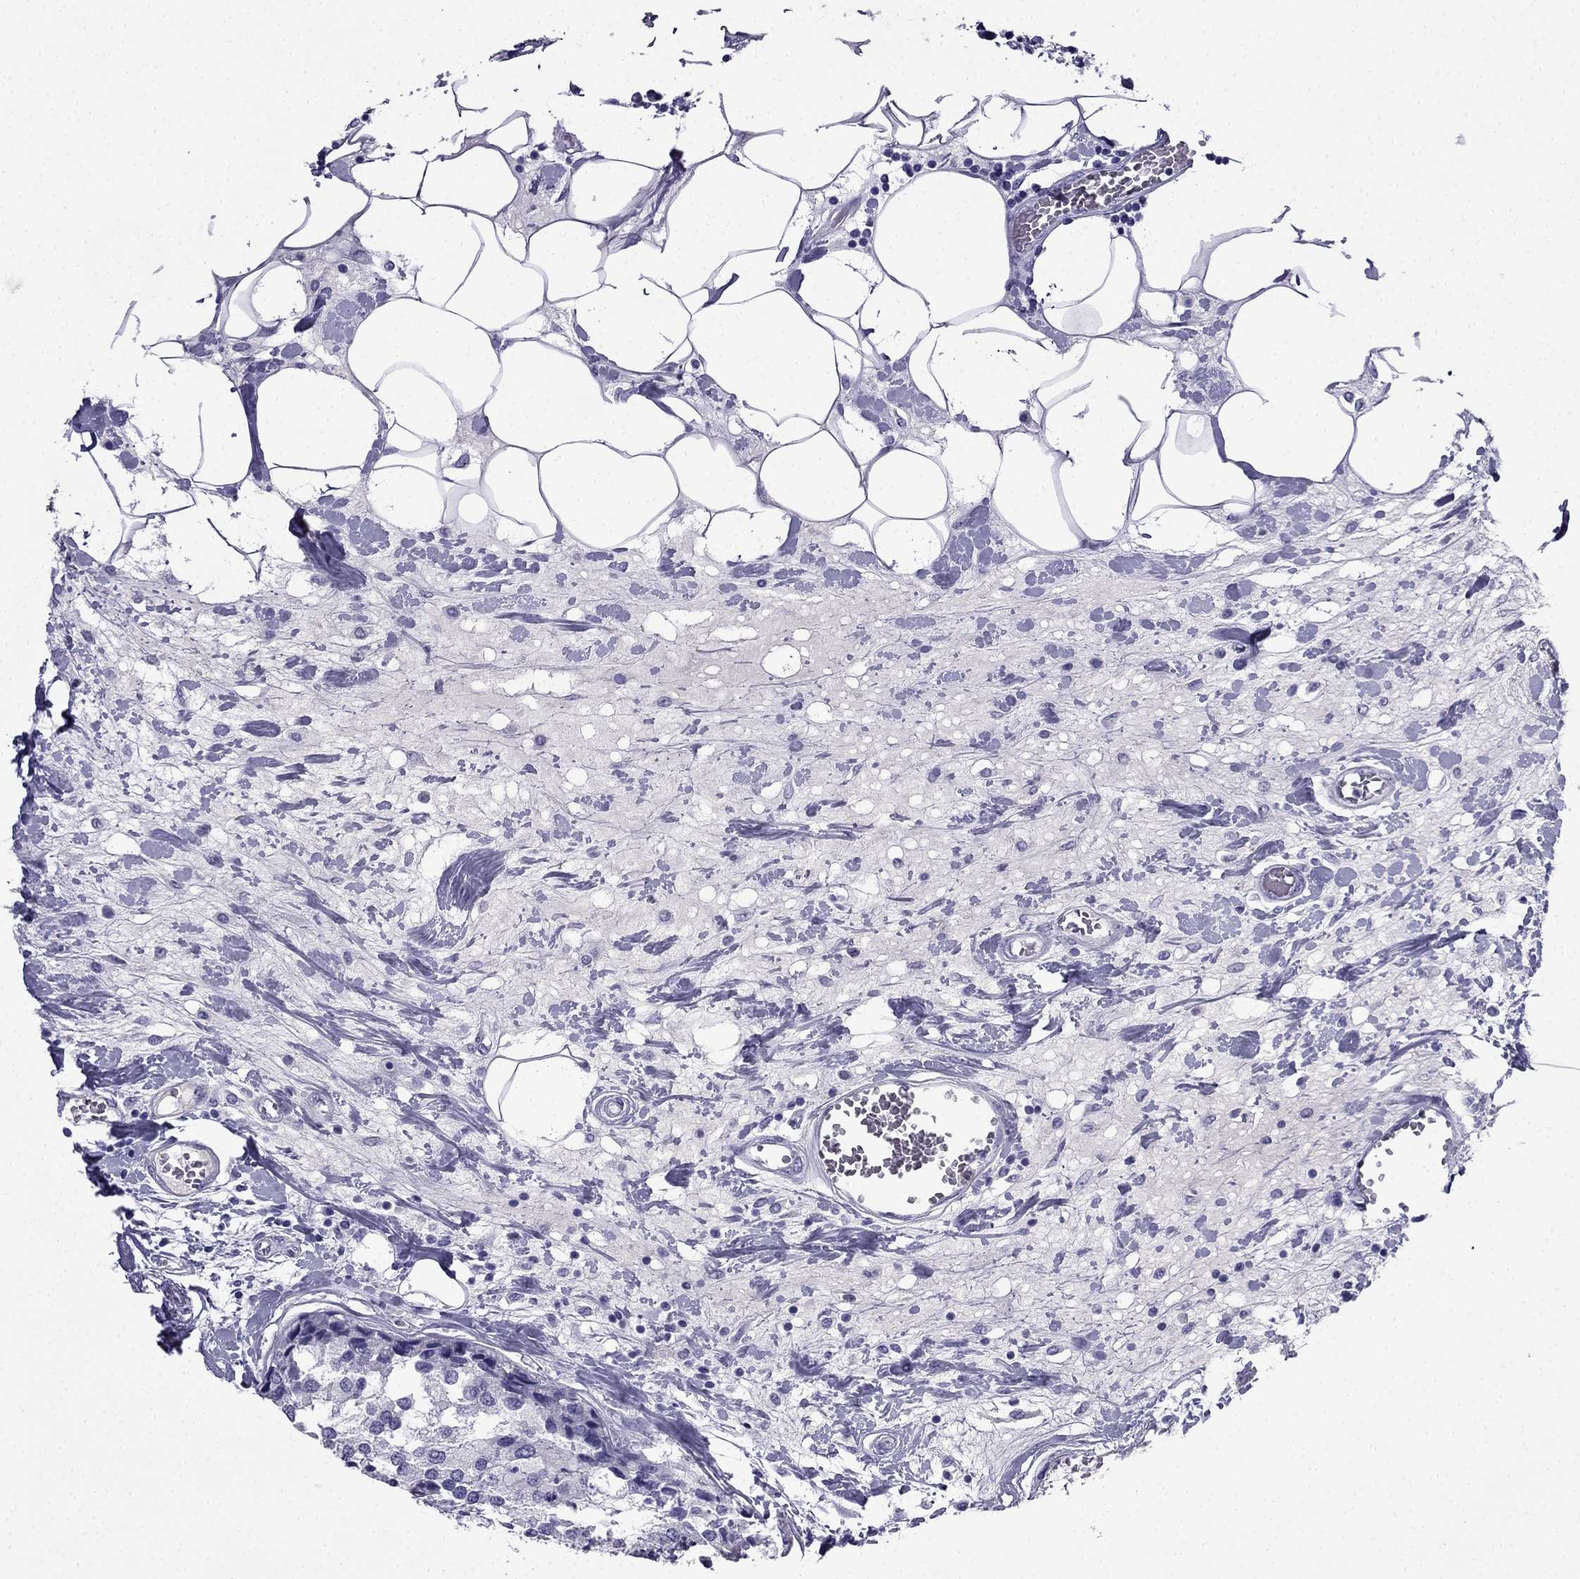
{"staining": {"intensity": "negative", "quantity": "none", "location": "none"}, "tissue": "breast cancer", "cell_type": "Tumor cells", "image_type": "cancer", "snomed": [{"axis": "morphology", "description": "Lobular carcinoma"}, {"axis": "topography", "description": "Breast"}], "caption": "Immunohistochemistry (IHC) photomicrograph of human breast lobular carcinoma stained for a protein (brown), which reveals no expression in tumor cells.", "gene": "CDHR4", "patient": {"sex": "female", "age": 59}}